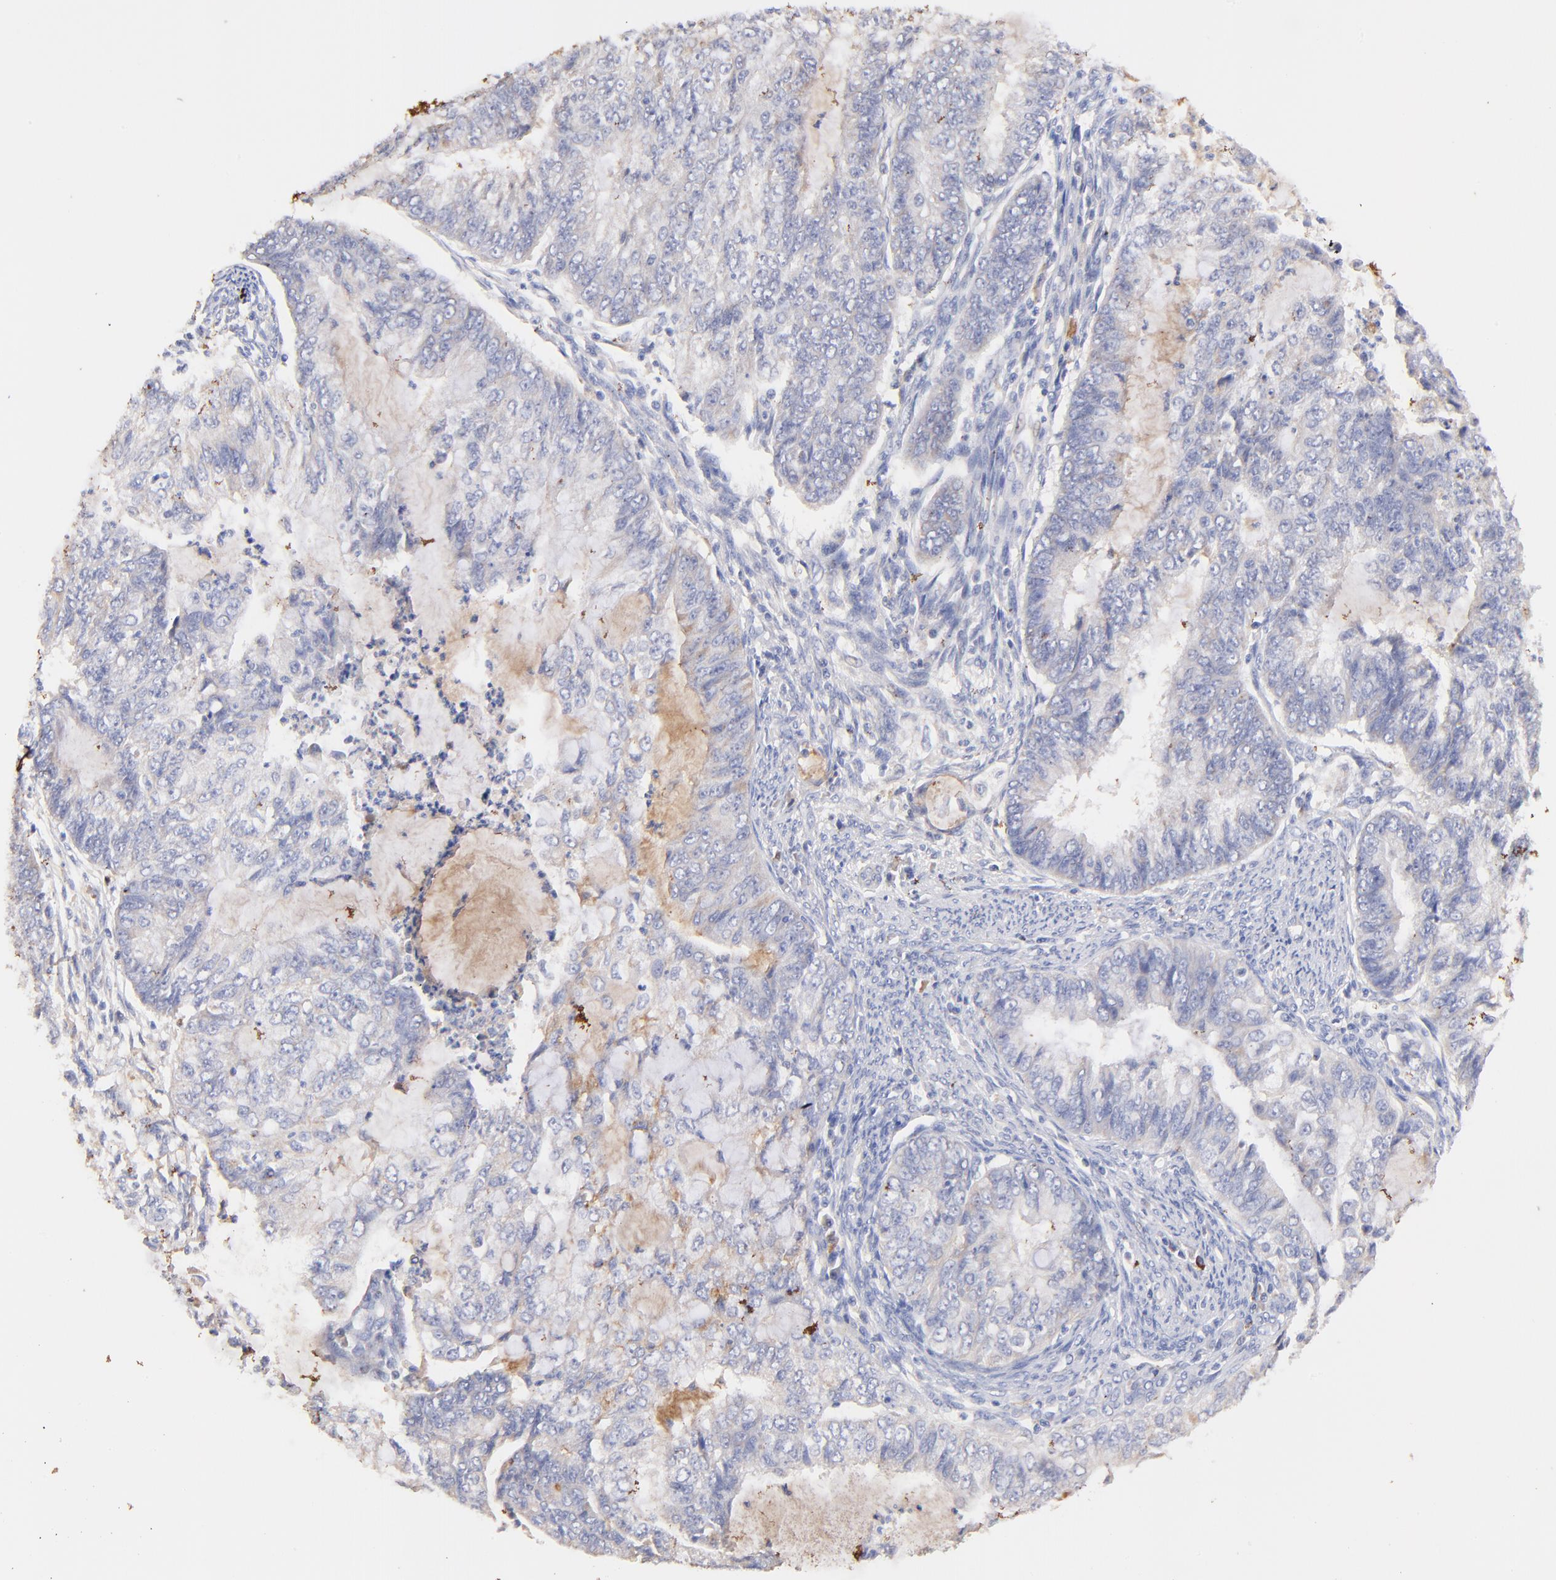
{"staining": {"intensity": "negative", "quantity": "none", "location": "none"}, "tissue": "endometrial cancer", "cell_type": "Tumor cells", "image_type": "cancer", "snomed": [{"axis": "morphology", "description": "Adenocarcinoma, NOS"}, {"axis": "topography", "description": "Endometrium"}], "caption": "Immunohistochemistry (IHC) of human adenocarcinoma (endometrial) demonstrates no expression in tumor cells. (IHC, brightfield microscopy, high magnification).", "gene": "IGLV7-43", "patient": {"sex": "female", "age": 75}}